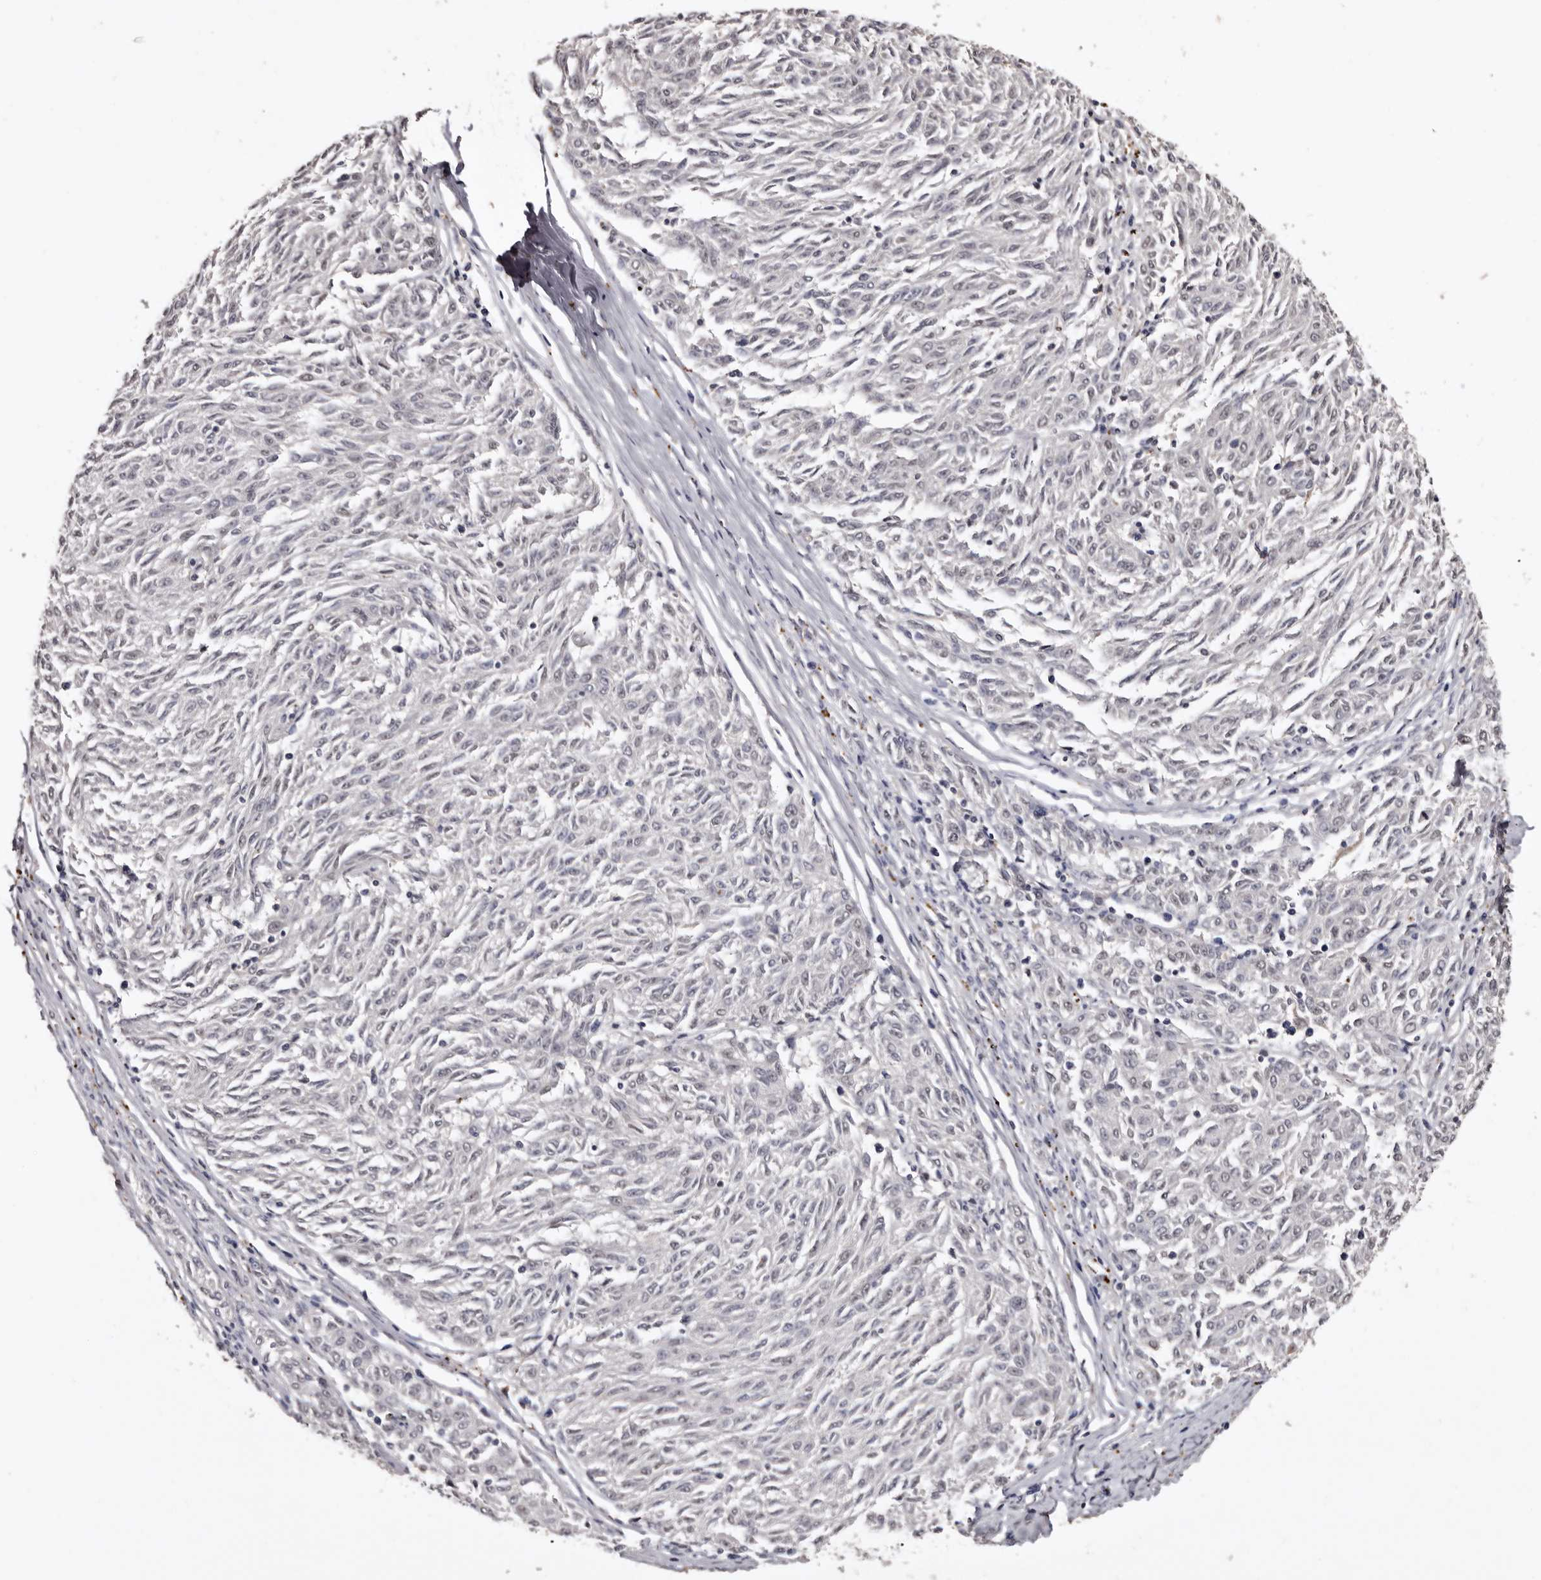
{"staining": {"intensity": "negative", "quantity": "none", "location": "none"}, "tissue": "melanoma", "cell_type": "Tumor cells", "image_type": "cancer", "snomed": [{"axis": "morphology", "description": "Malignant melanoma, NOS"}, {"axis": "topography", "description": "Skin"}], "caption": "Tumor cells show no significant positivity in malignant melanoma.", "gene": "SLC10A4", "patient": {"sex": "female", "age": 72}}